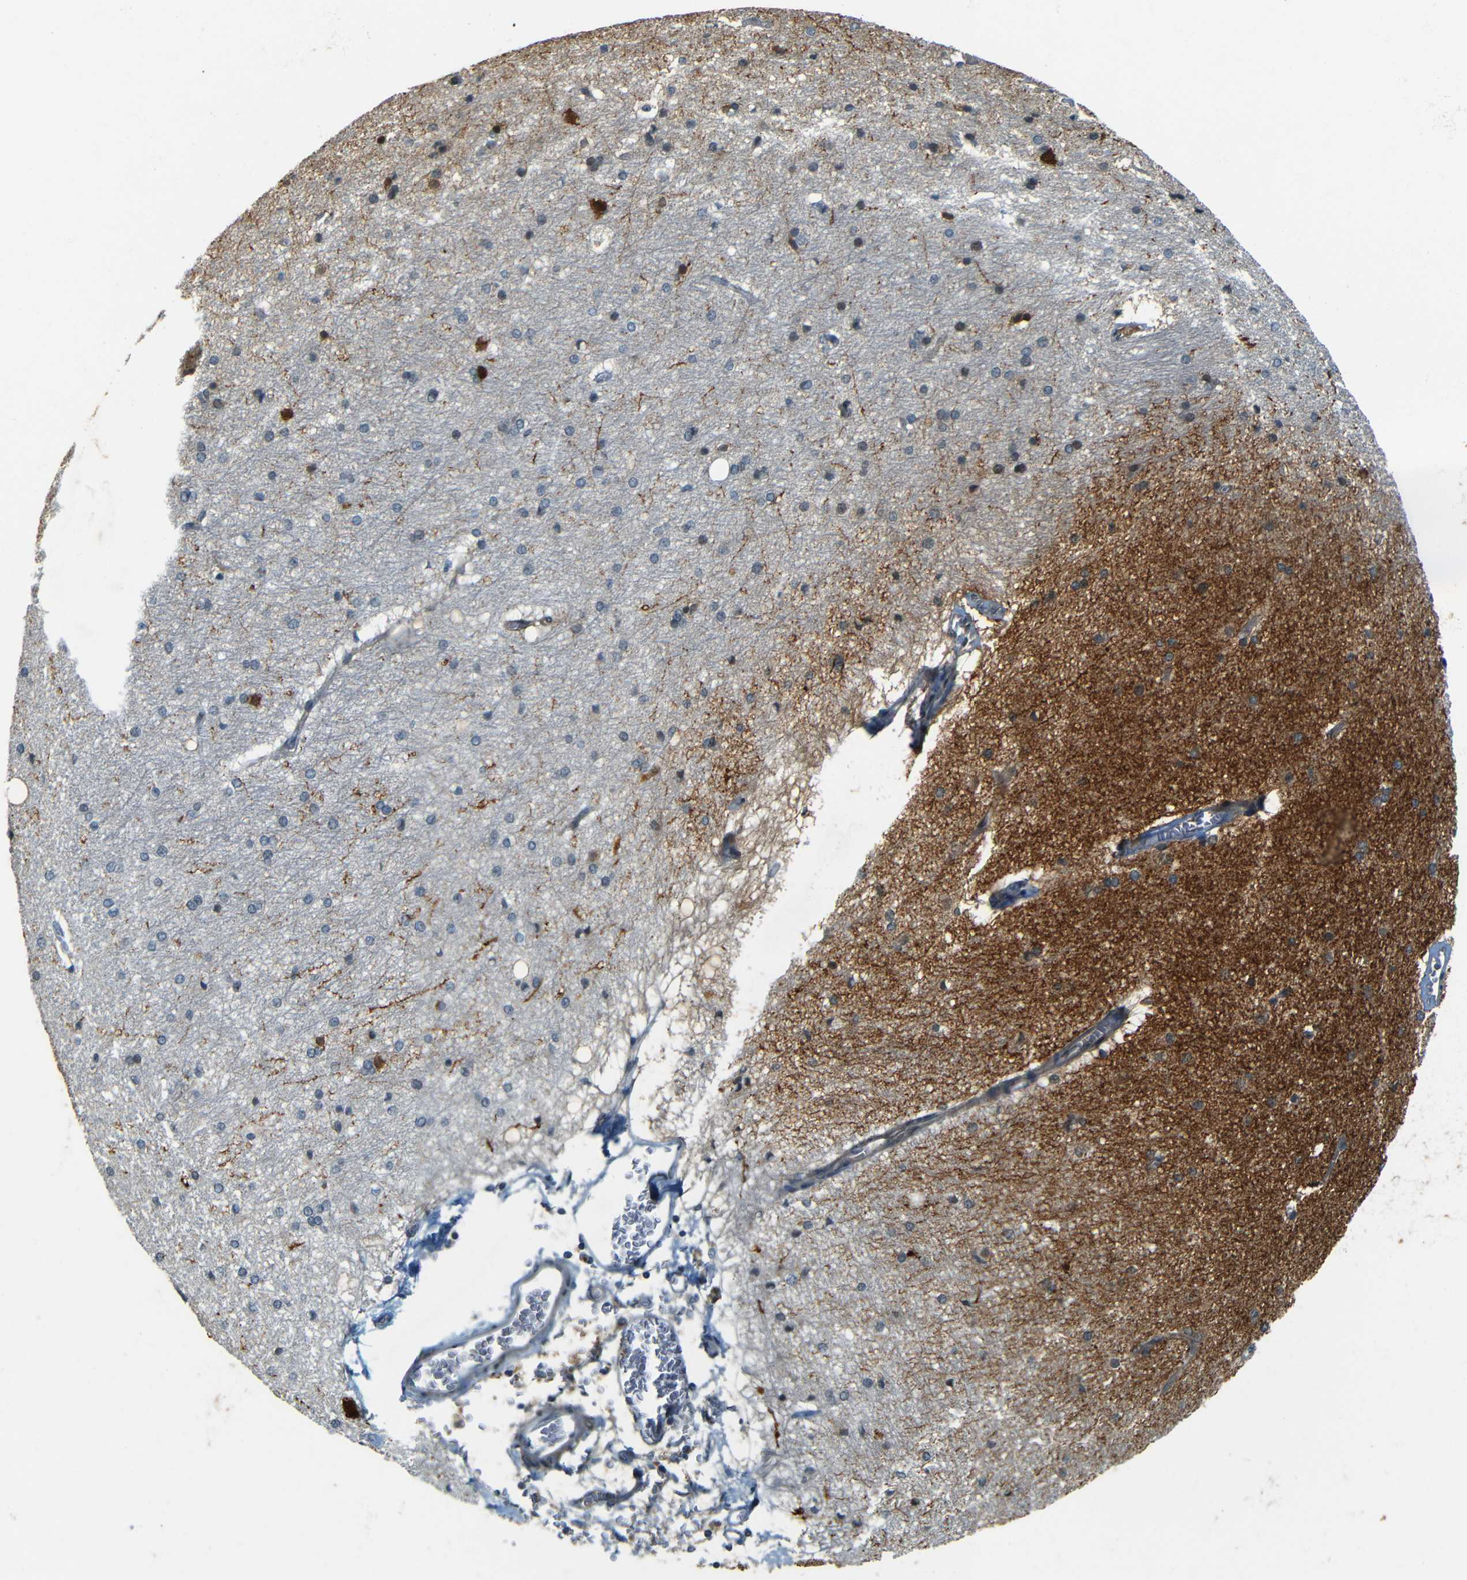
{"staining": {"intensity": "negative", "quantity": "none", "location": "none"}, "tissue": "hippocampus", "cell_type": "Glial cells", "image_type": "normal", "snomed": [{"axis": "morphology", "description": "Normal tissue, NOS"}, {"axis": "topography", "description": "Hippocampus"}], "caption": "Glial cells are negative for brown protein staining in benign hippocampus. Brightfield microscopy of IHC stained with DAB (3,3'-diaminobenzidine) (brown) and hematoxylin (blue), captured at high magnification.", "gene": "MAP2", "patient": {"sex": "female", "age": 19}}